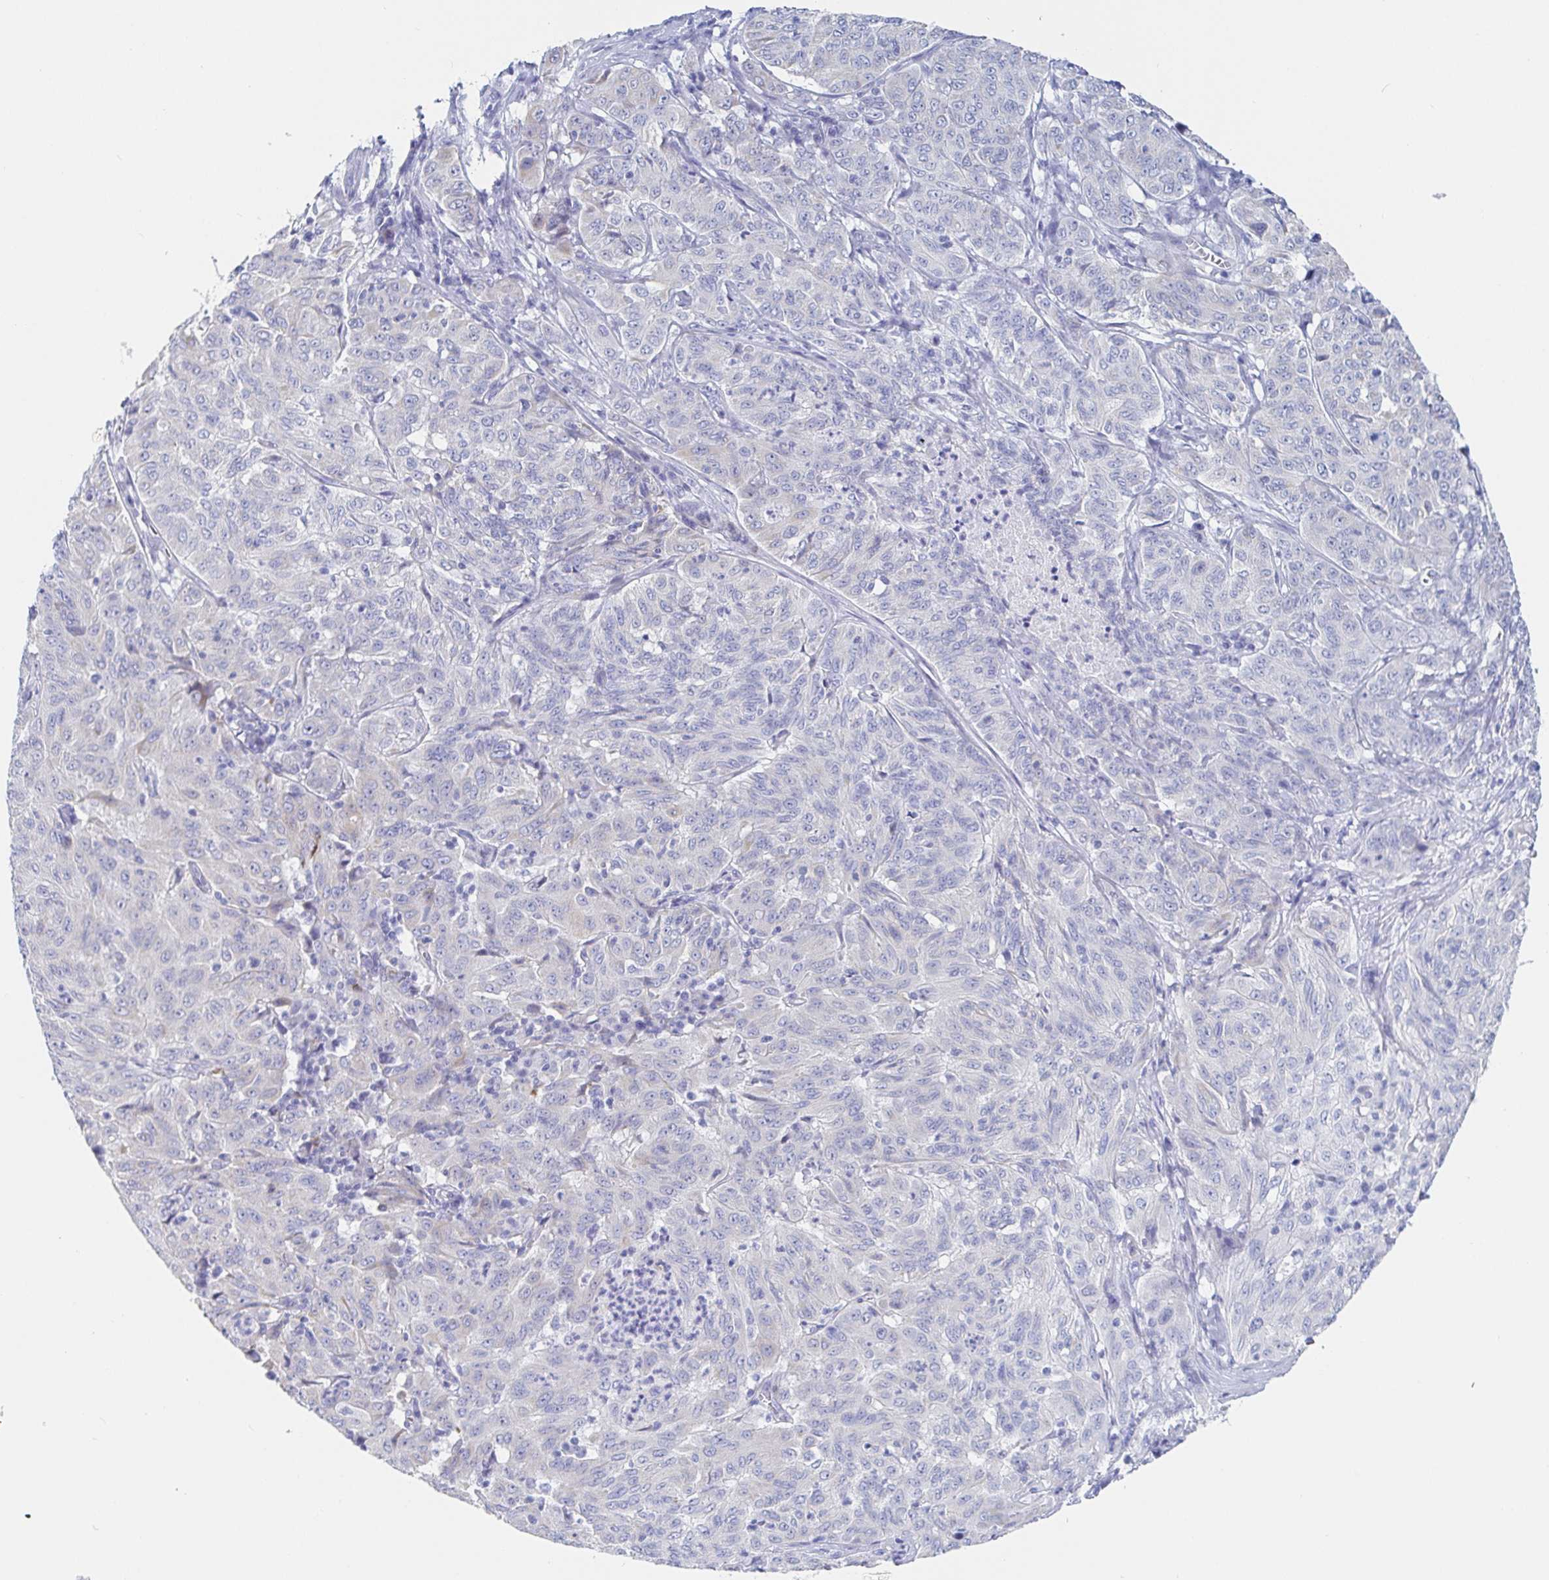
{"staining": {"intensity": "negative", "quantity": "none", "location": "none"}, "tissue": "pancreatic cancer", "cell_type": "Tumor cells", "image_type": "cancer", "snomed": [{"axis": "morphology", "description": "Adenocarcinoma, NOS"}, {"axis": "topography", "description": "Pancreas"}], "caption": "Tumor cells show no significant protein staining in pancreatic adenocarcinoma. (Brightfield microscopy of DAB immunohistochemistry (IHC) at high magnification).", "gene": "PACSIN1", "patient": {"sex": "male", "age": 63}}